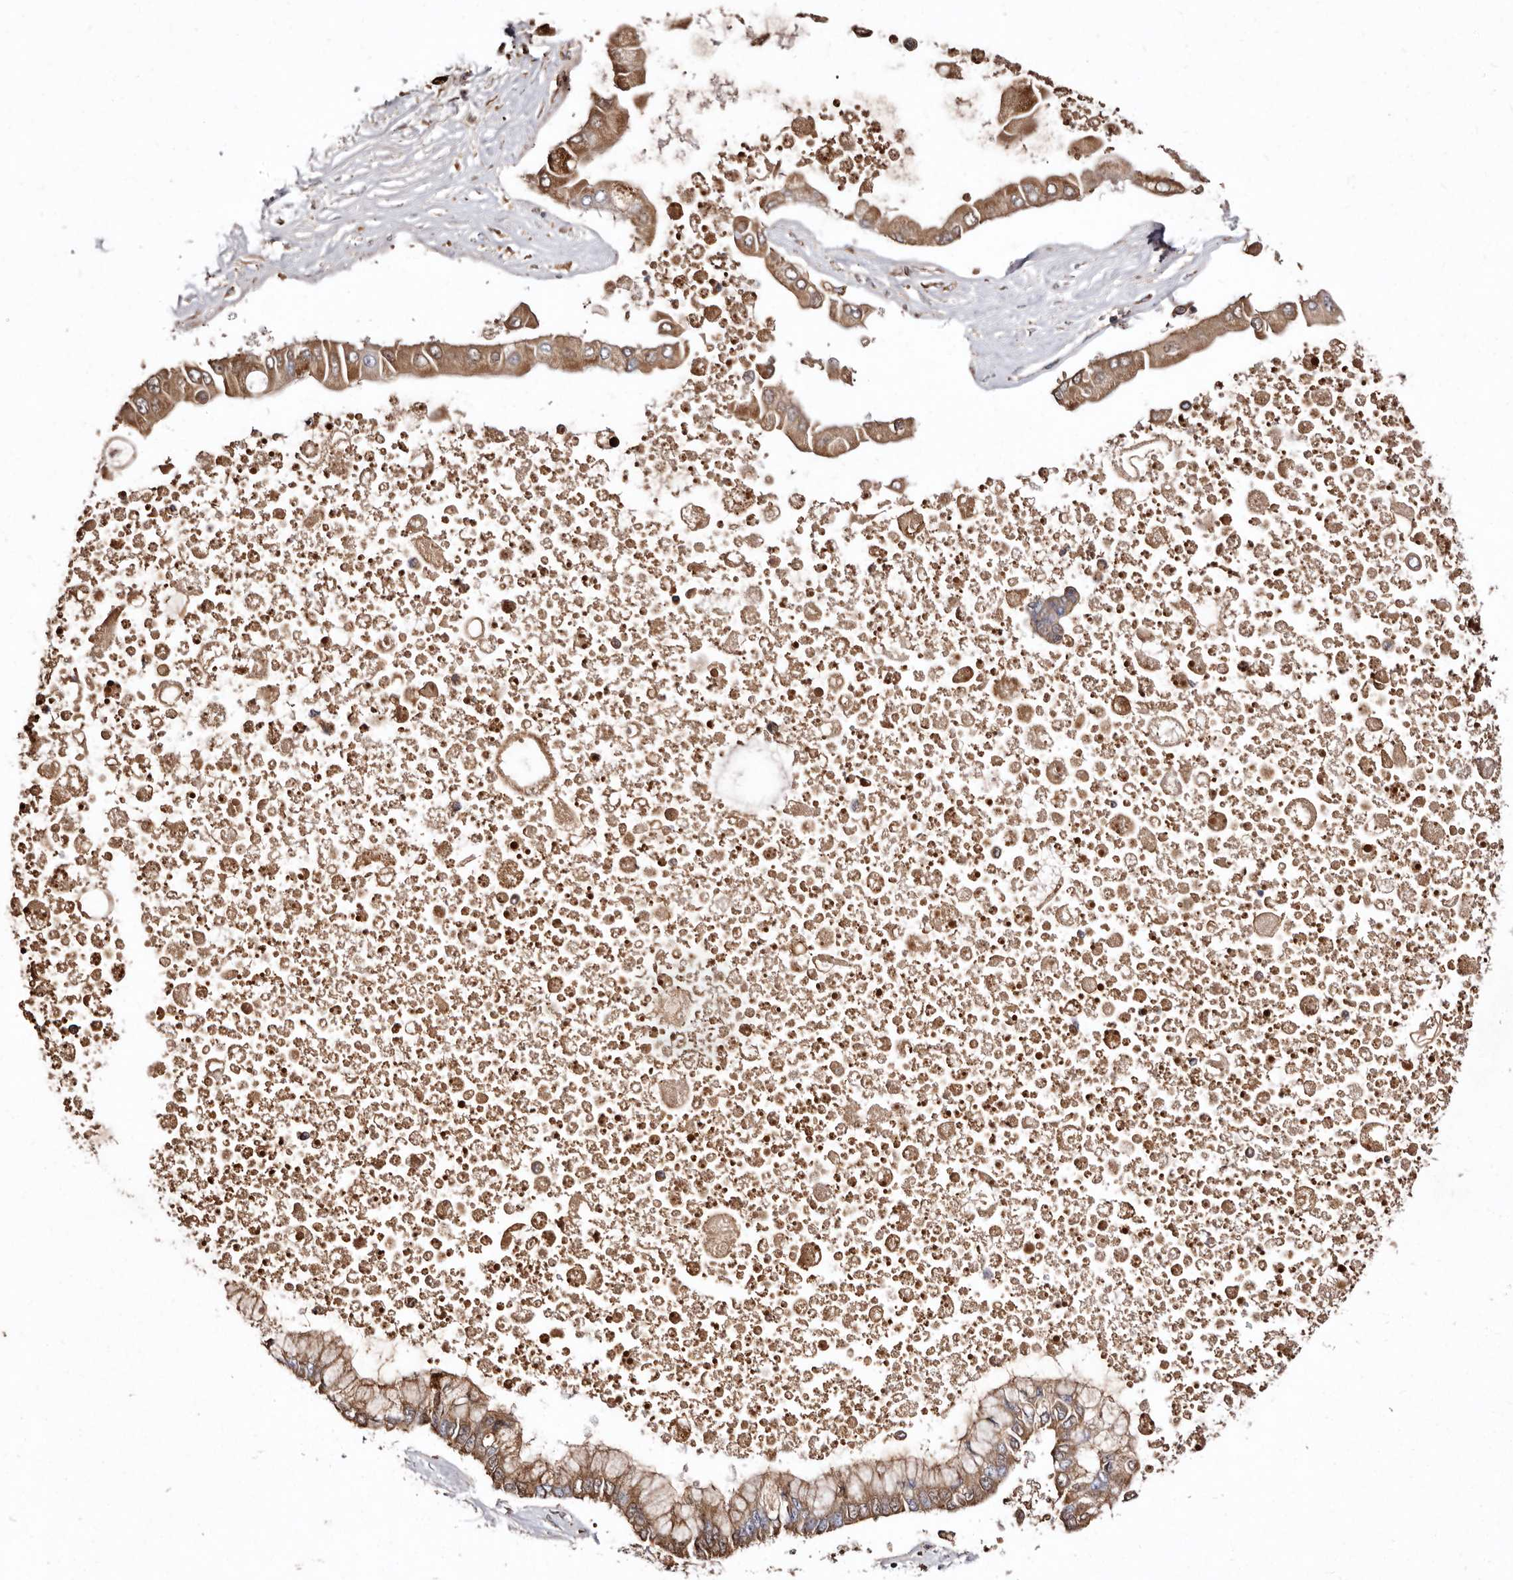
{"staining": {"intensity": "moderate", "quantity": ">75%", "location": "cytoplasmic/membranous"}, "tissue": "liver cancer", "cell_type": "Tumor cells", "image_type": "cancer", "snomed": [{"axis": "morphology", "description": "Cholangiocarcinoma"}, {"axis": "topography", "description": "Liver"}], "caption": "Liver cholangiocarcinoma tissue exhibits moderate cytoplasmic/membranous staining in about >75% of tumor cells", "gene": "LUZP1", "patient": {"sex": "male", "age": 50}}